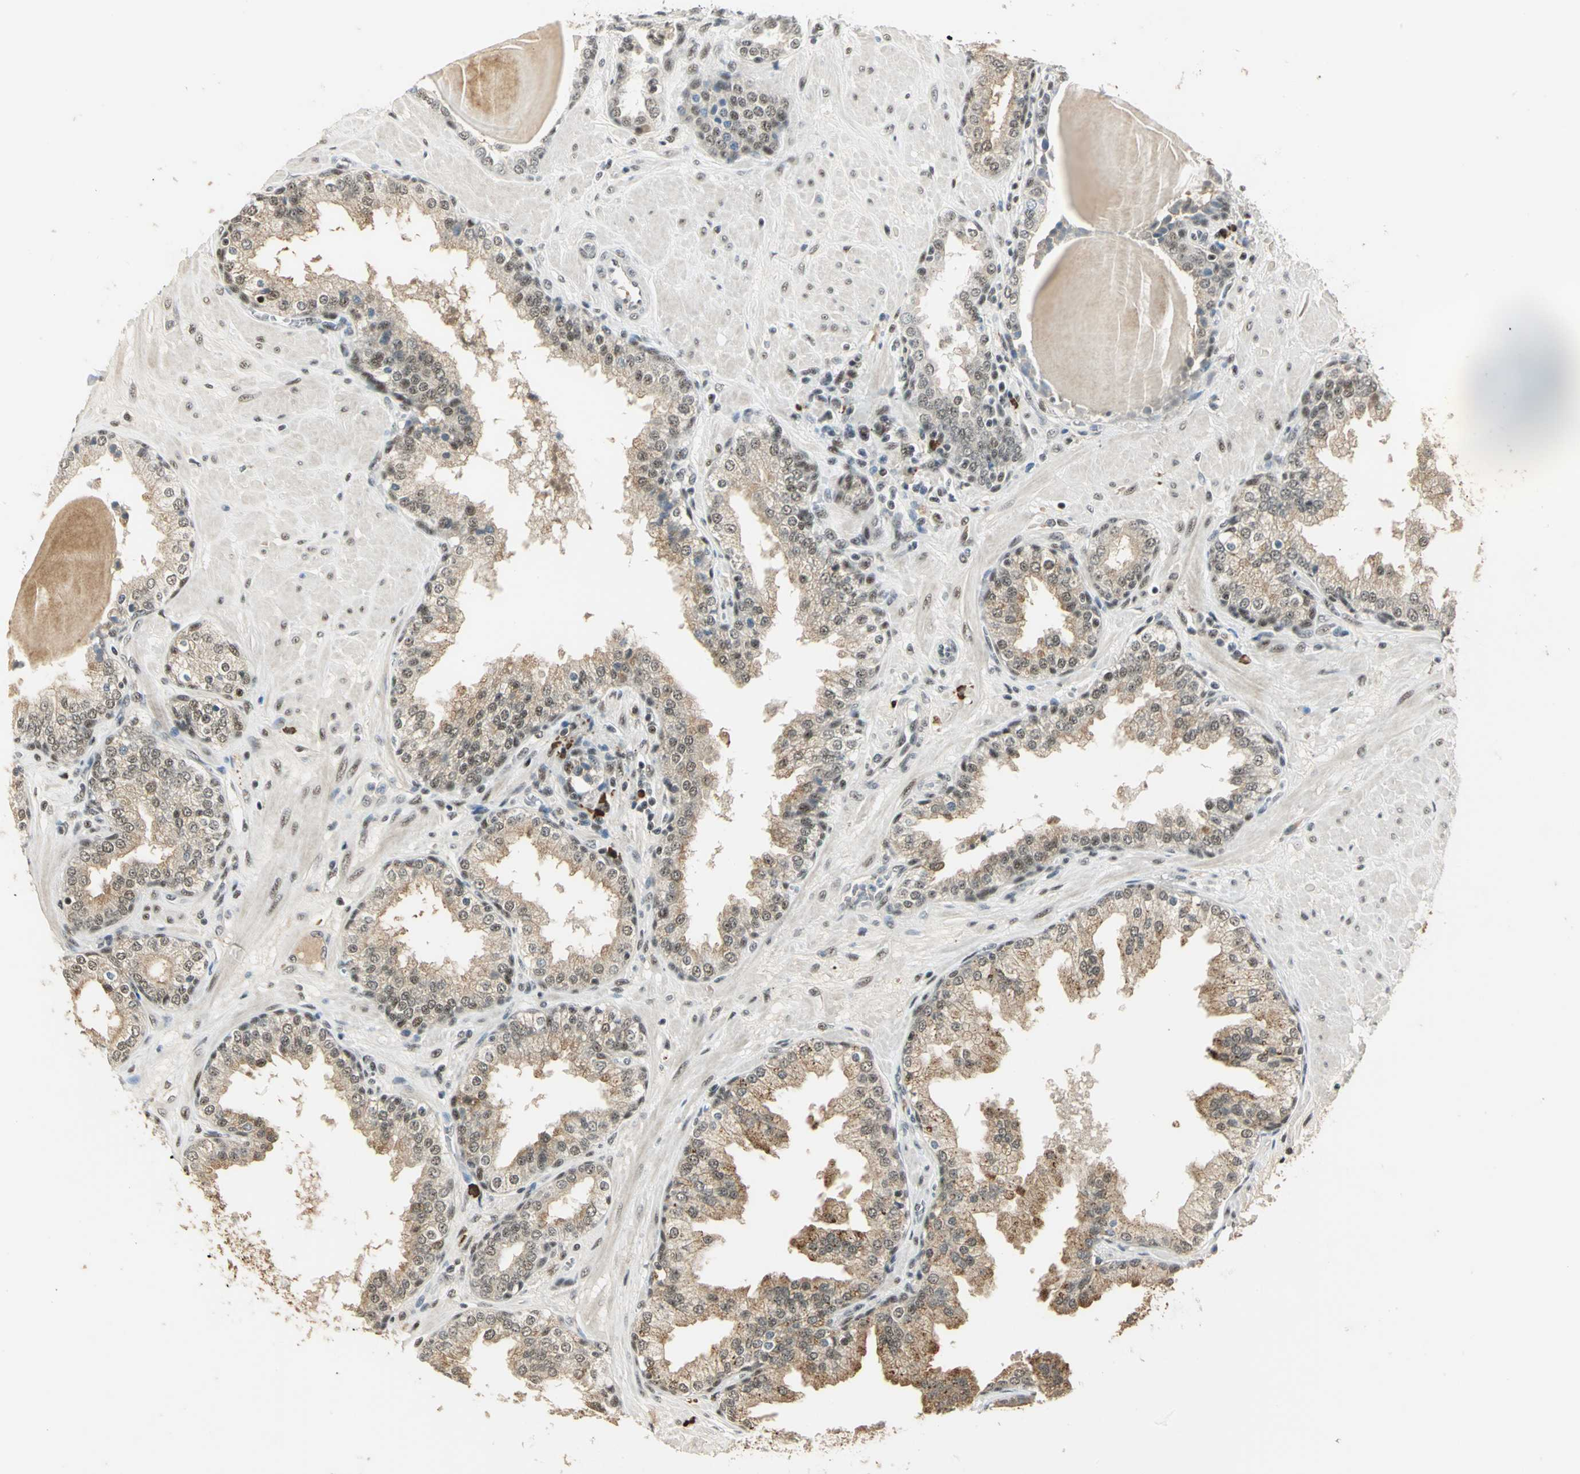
{"staining": {"intensity": "moderate", "quantity": ">75%", "location": "cytoplasmic/membranous,nuclear"}, "tissue": "prostate", "cell_type": "Glandular cells", "image_type": "normal", "snomed": [{"axis": "morphology", "description": "Normal tissue, NOS"}, {"axis": "topography", "description": "Prostate"}], "caption": "Approximately >75% of glandular cells in unremarkable prostate demonstrate moderate cytoplasmic/membranous,nuclear protein expression as visualized by brown immunohistochemical staining.", "gene": "CCNT1", "patient": {"sex": "male", "age": 51}}